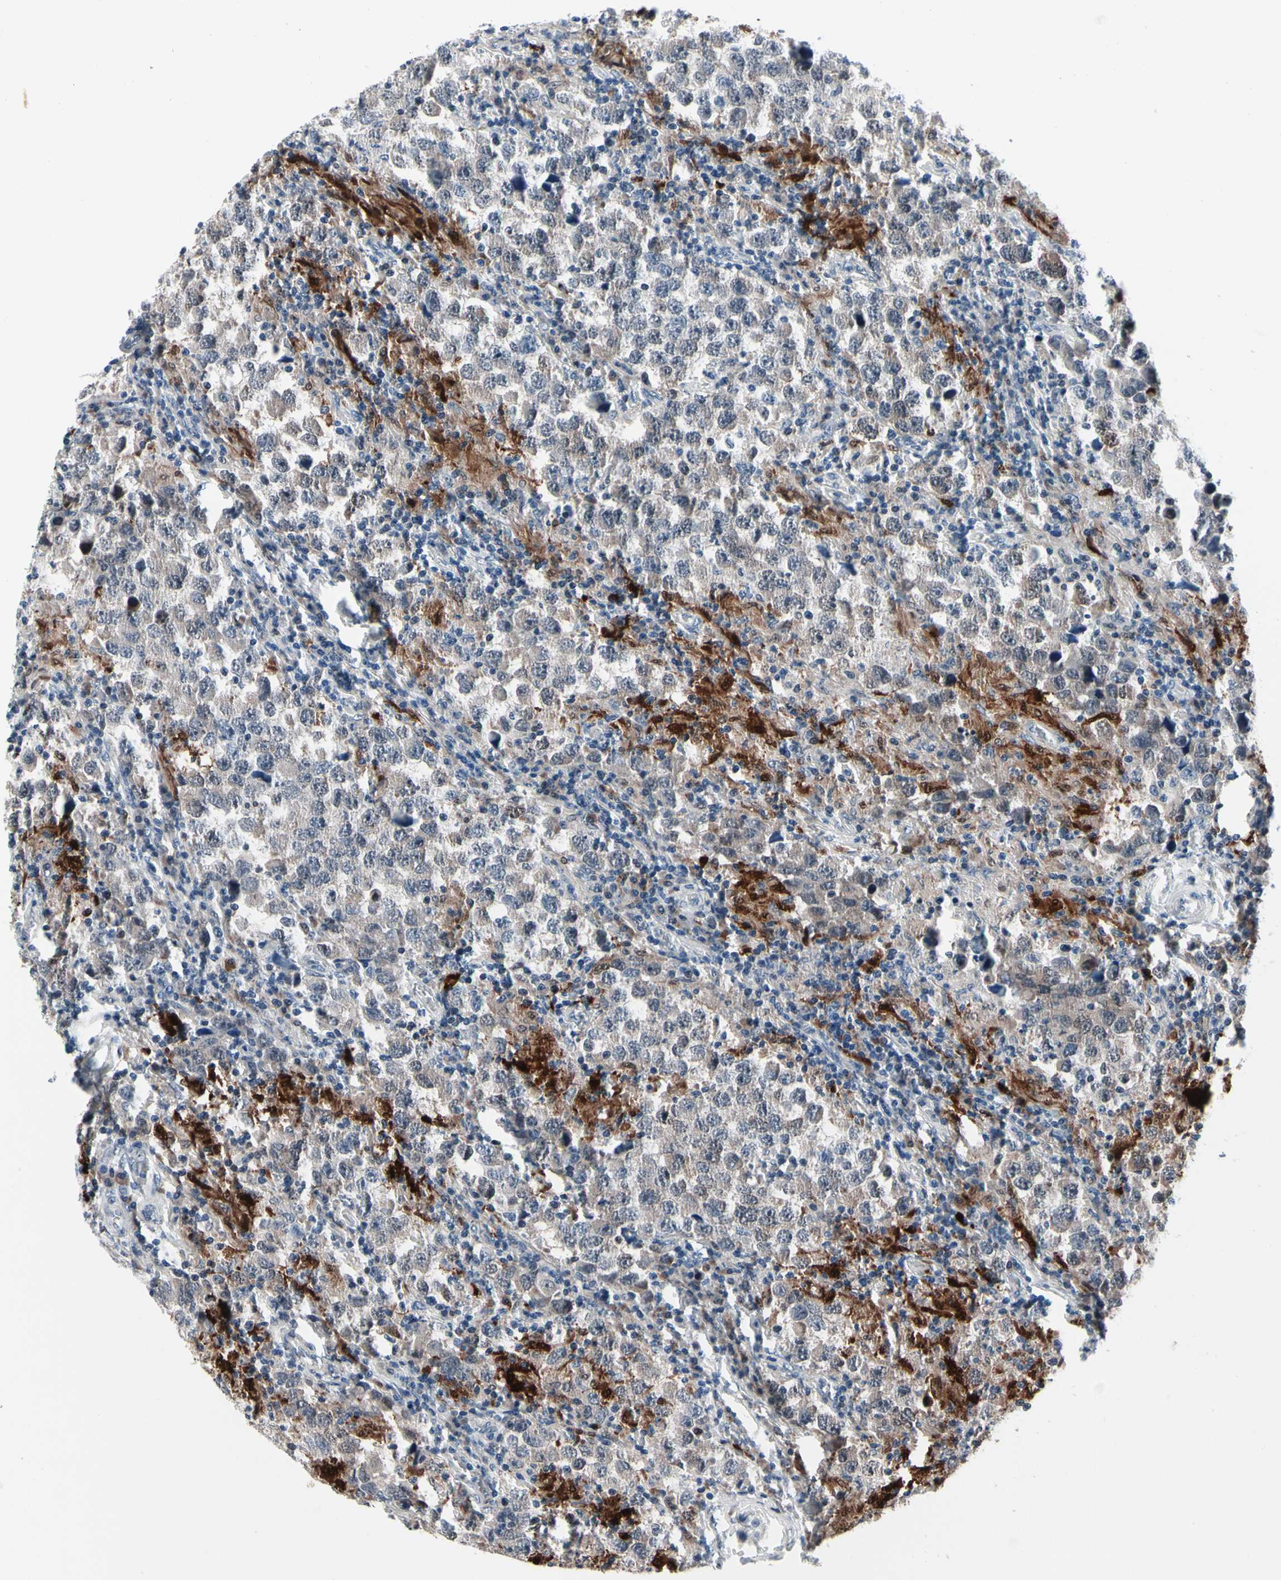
{"staining": {"intensity": "weak", "quantity": "<25%", "location": "cytoplasmic/membranous"}, "tissue": "testis cancer", "cell_type": "Tumor cells", "image_type": "cancer", "snomed": [{"axis": "morphology", "description": "Carcinoma, Embryonal, NOS"}, {"axis": "topography", "description": "Testis"}], "caption": "Immunohistochemical staining of human testis cancer (embryonal carcinoma) shows no significant expression in tumor cells.", "gene": "TXN", "patient": {"sex": "male", "age": 21}}